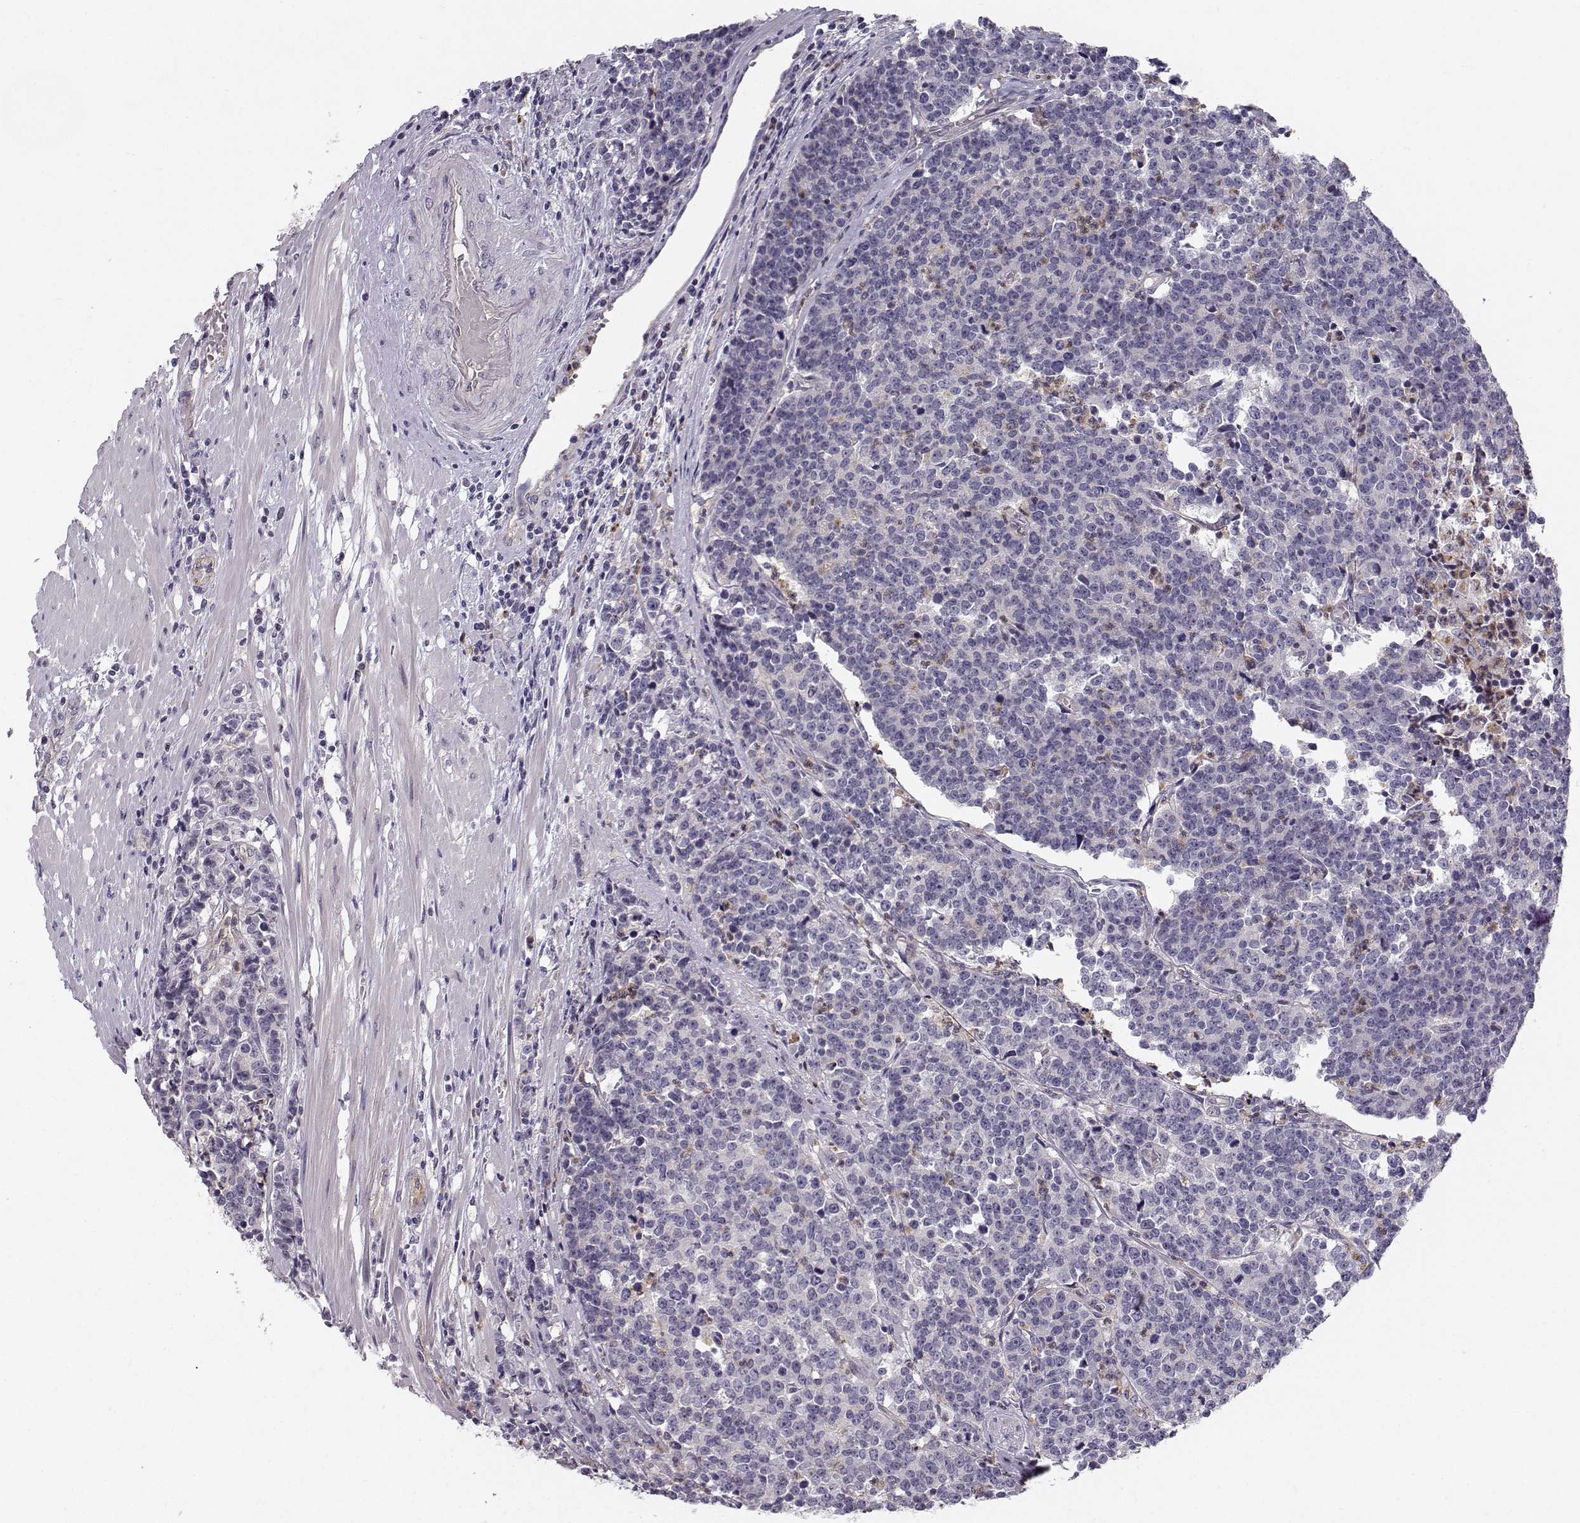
{"staining": {"intensity": "negative", "quantity": "none", "location": "none"}, "tissue": "prostate cancer", "cell_type": "Tumor cells", "image_type": "cancer", "snomed": [{"axis": "morphology", "description": "Adenocarcinoma, NOS"}, {"axis": "topography", "description": "Prostate"}], "caption": "IHC micrograph of prostate cancer stained for a protein (brown), which demonstrates no staining in tumor cells.", "gene": "OPRD1", "patient": {"sex": "male", "age": 67}}